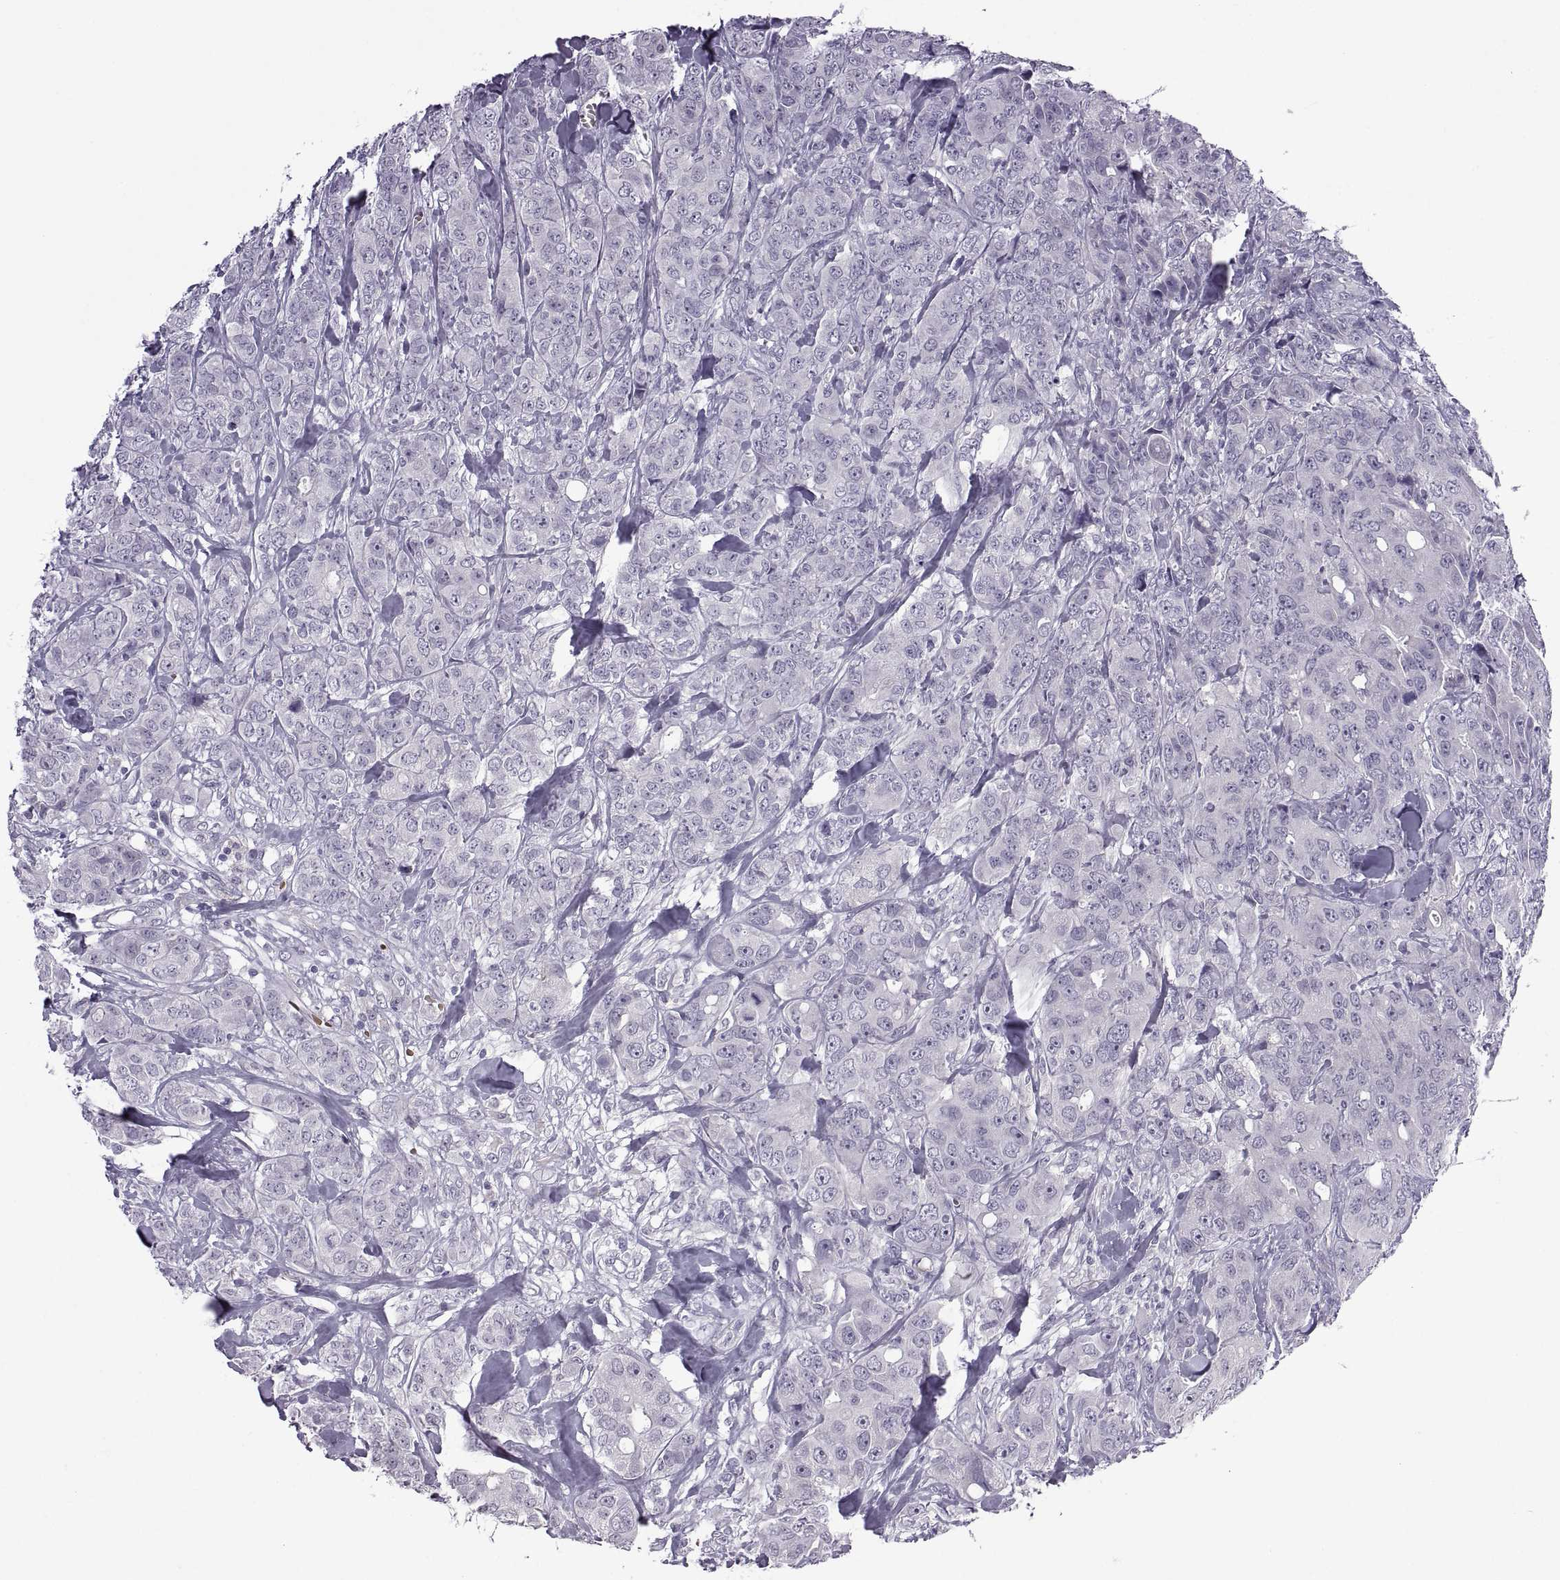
{"staining": {"intensity": "negative", "quantity": "none", "location": "none"}, "tissue": "breast cancer", "cell_type": "Tumor cells", "image_type": "cancer", "snomed": [{"axis": "morphology", "description": "Duct carcinoma"}, {"axis": "topography", "description": "Breast"}], "caption": "A high-resolution image shows immunohistochemistry staining of breast cancer (infiltrating ductal carcinoma), which shows no significant staining in tumor cells.", "gene": "MEIOC", "patient": {"sex": "female", "age": 43}}